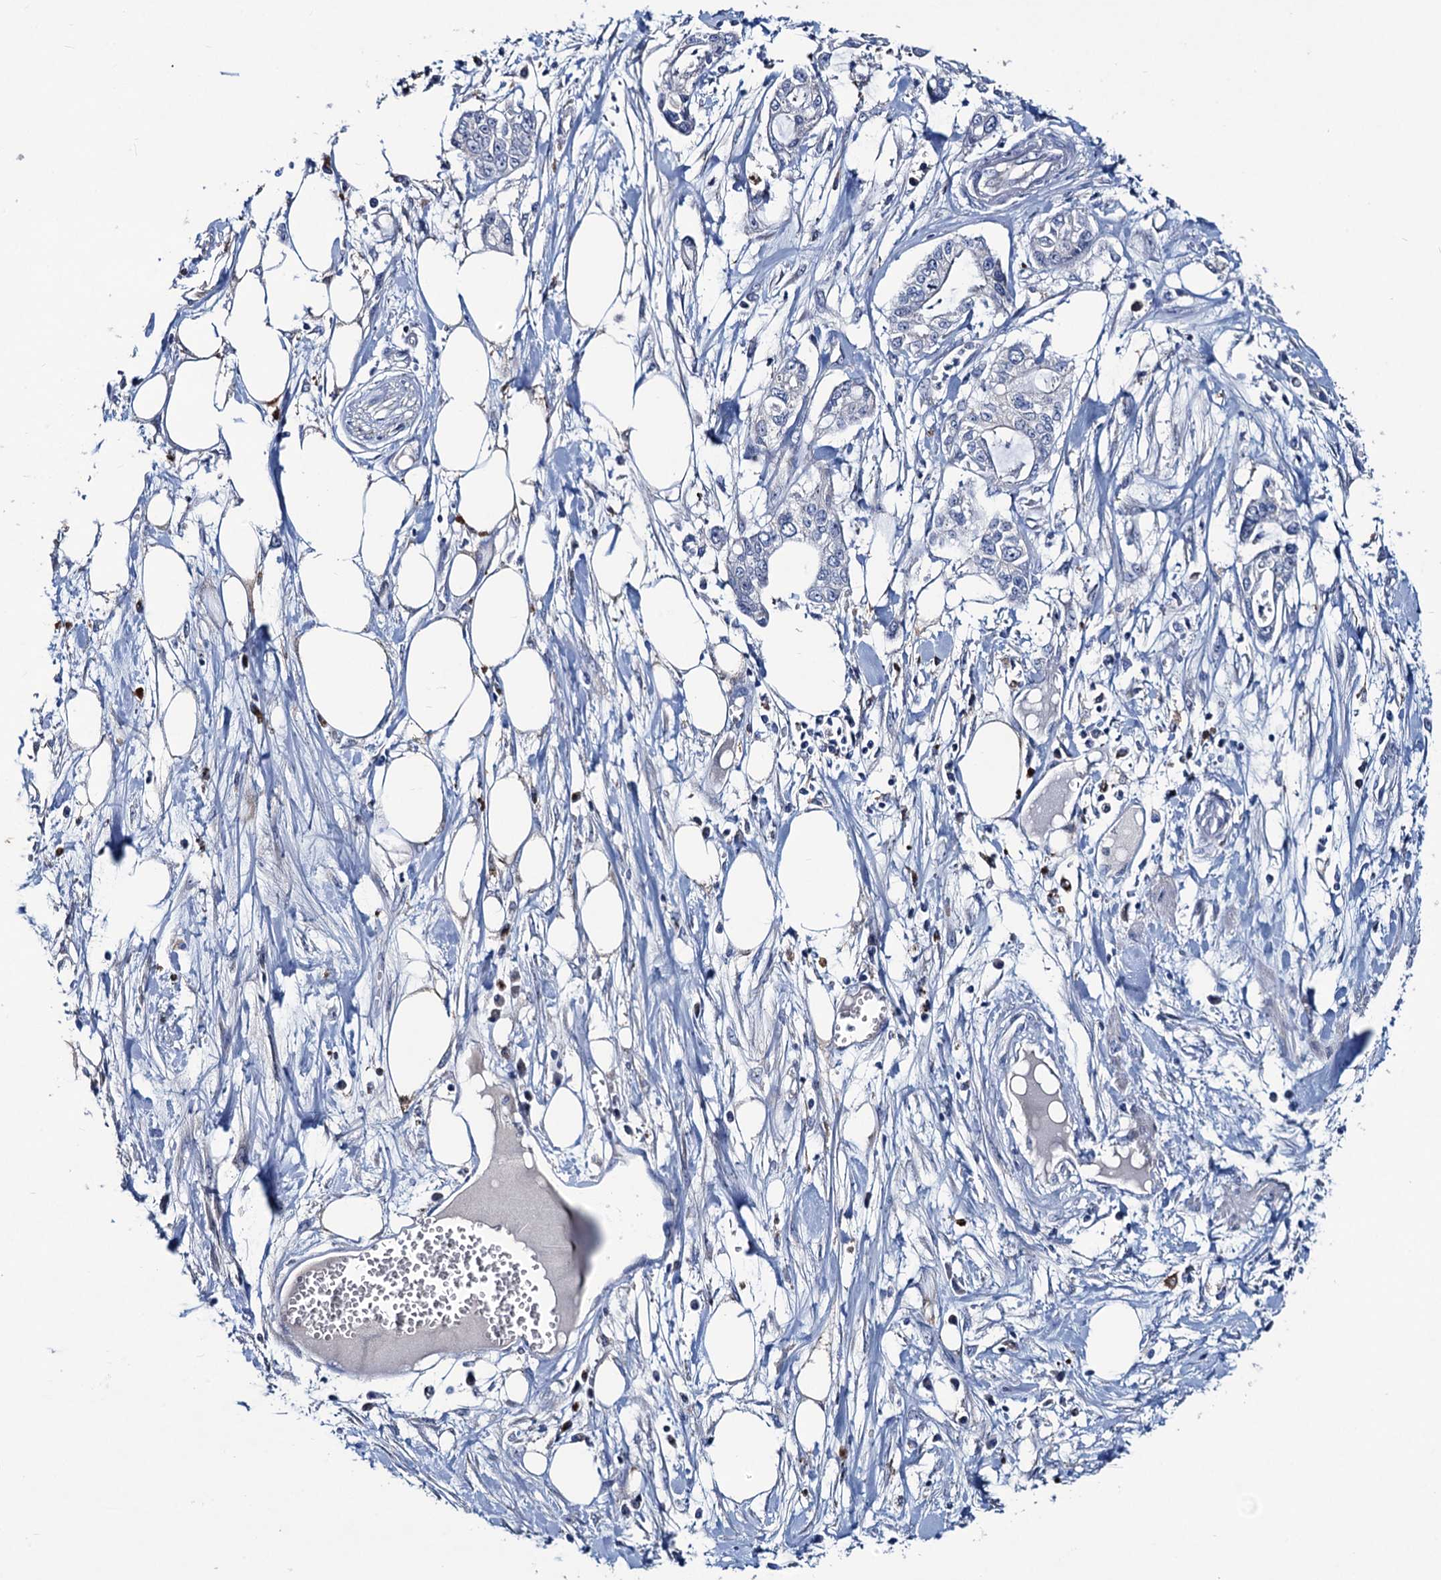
{"staining": {"intensity": "negative", "quantity": "none", "location": "none"}, "tissue": "pancreatic cancer", "cell_type": "Tumor cells", "image_type": "cancer", "snomed": [{"axis": "morphology", "description": "Adenocarcinoma, NOS"}, {"axis": "topography", "description": "Pancreas"}], "caption": "Tumor cells are negative for protein expression in human pancreatic cancer (adenocarcinoma). (Brightfield microscopy of DAB immunohistochemistry at high magnification).", "gene": "RTKN2", "patient": {"sex": "male", "age": 68}}